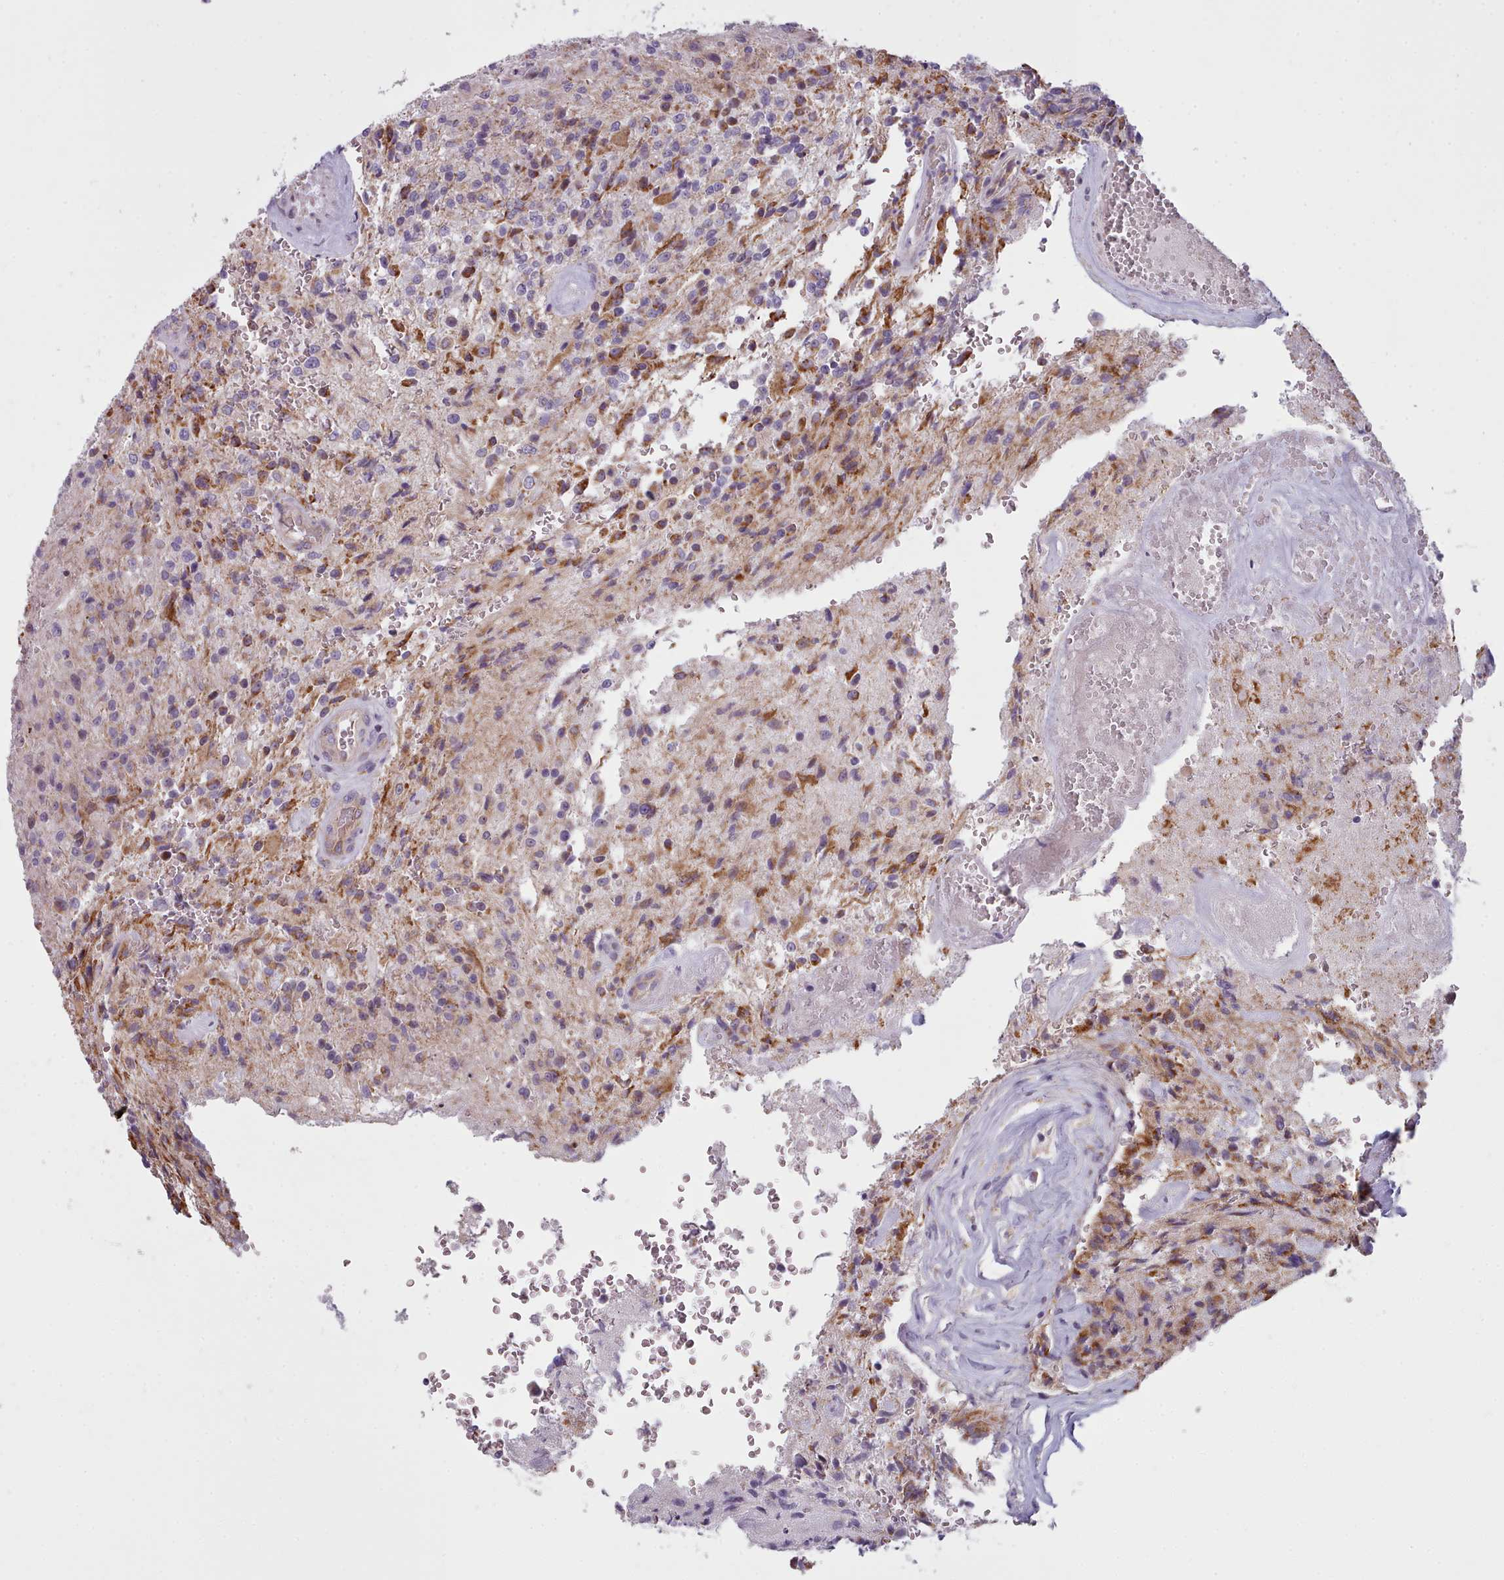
{"staining": {"intensity": "moderate", "quantity": "25%-75%", "location": "cytoplasmic/membranous"}, "tissue": "glioma", "cell_type": "Tumor cells", "image_type": "cancer", "snomed": [{"axis": "morphology", "description": "Normal tissue, NOS"}, {"axis": "morphology", "description": "Glioma, malignant, High grade"}, {"axis": "topography", "description": "Cerebral cortex"}], "caption": "Tumor cells demonstrate moderate cytoplasmic/membranous expression in approximately 25%-75% of cells in glioma. The staining was performed using DAB (3,3'-diaminobenzidine), with brown indicating positive protein expression. Nuclei are stained blue with hematoxylin.", "gene": "SLC52A3", "patient": {"sex": "male", "age": 56}}